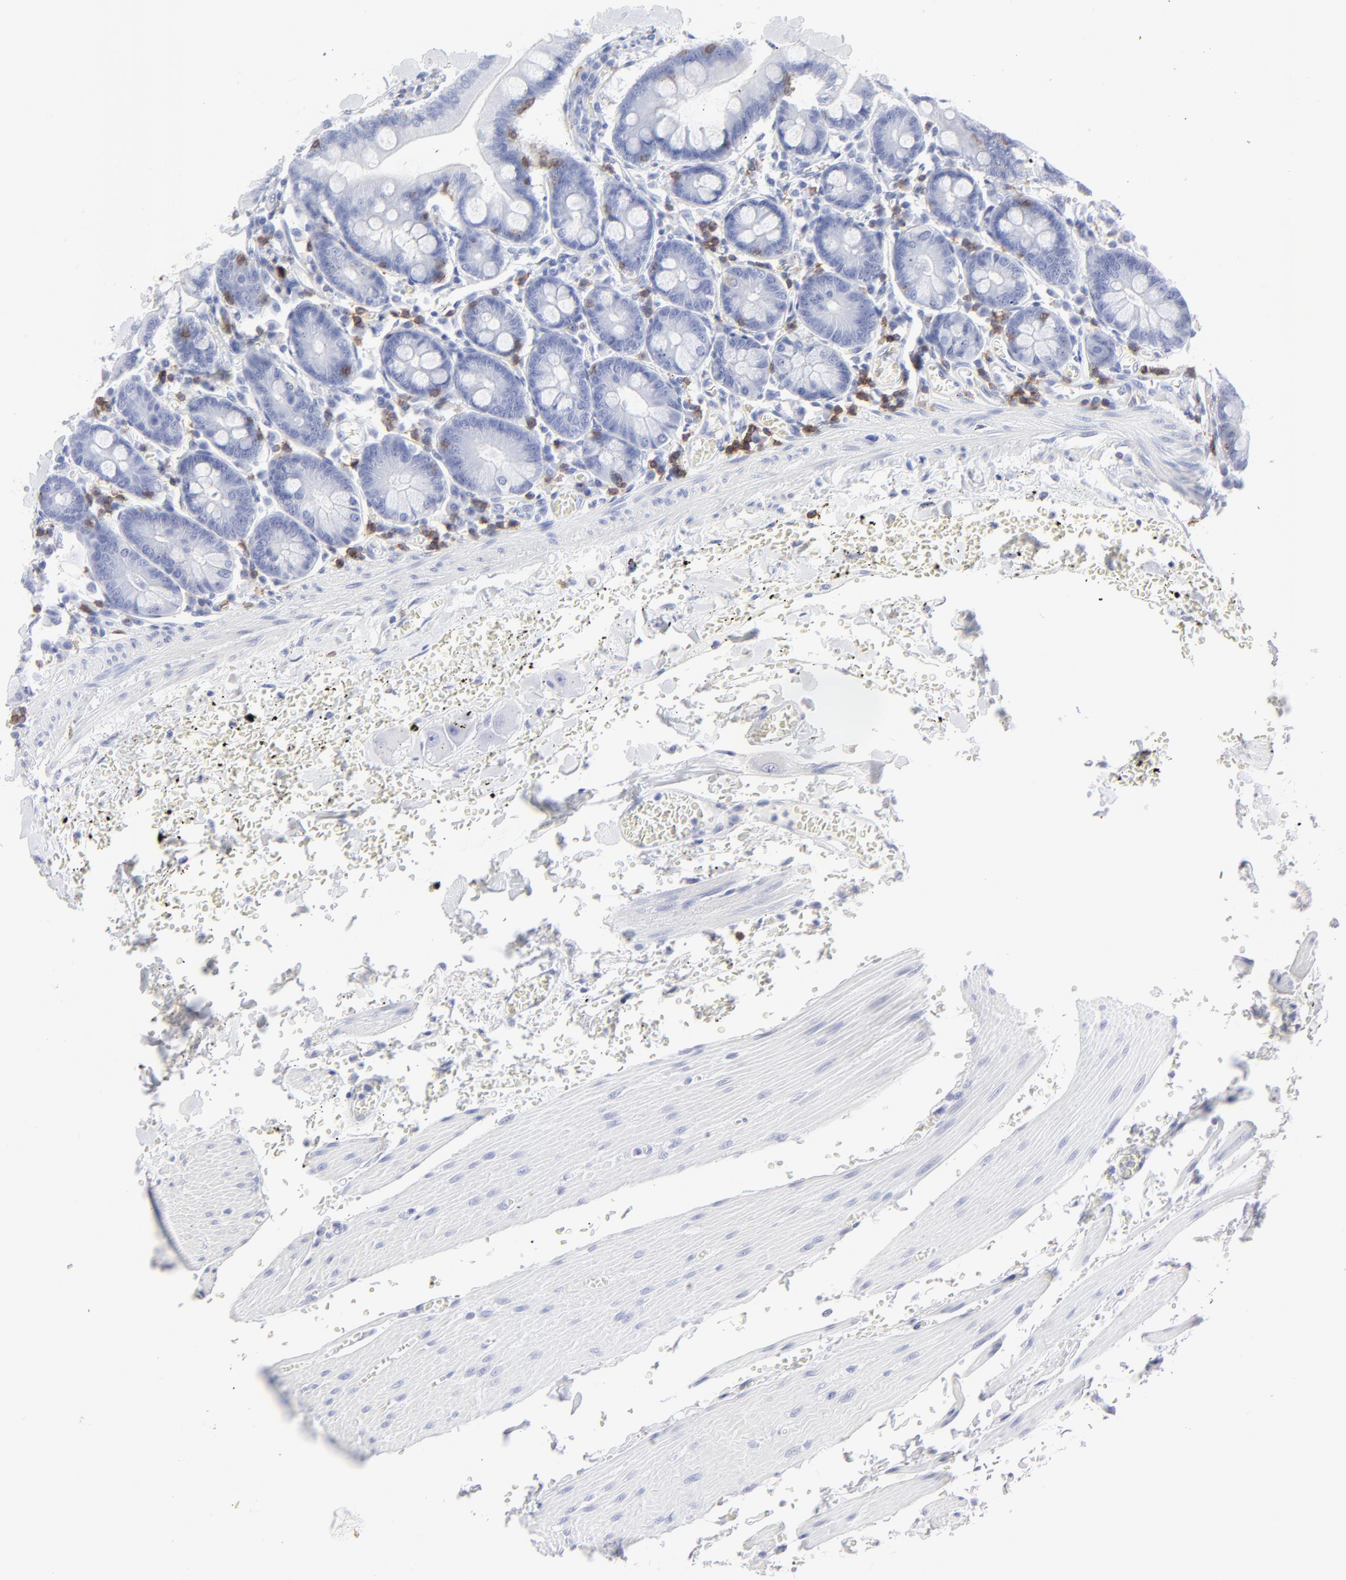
{"staining": {"intensity": "negative", "quantity": "none", "location": "none"}, "tissue": "small intestine", "cell_type": "Glandular cells", "image_type": "normal", "snomed": [{"axis": "morphology", "description": "Normal tissue, NOS"}, {"axis": "topography", "description": "Small intestine"}], "caption": "Immunohistochemical staining of unremarkable small intestine shows no significant positivity in glandular cells.", "gene": "LCK", "patient": {"sex": "male", "age": 71}}